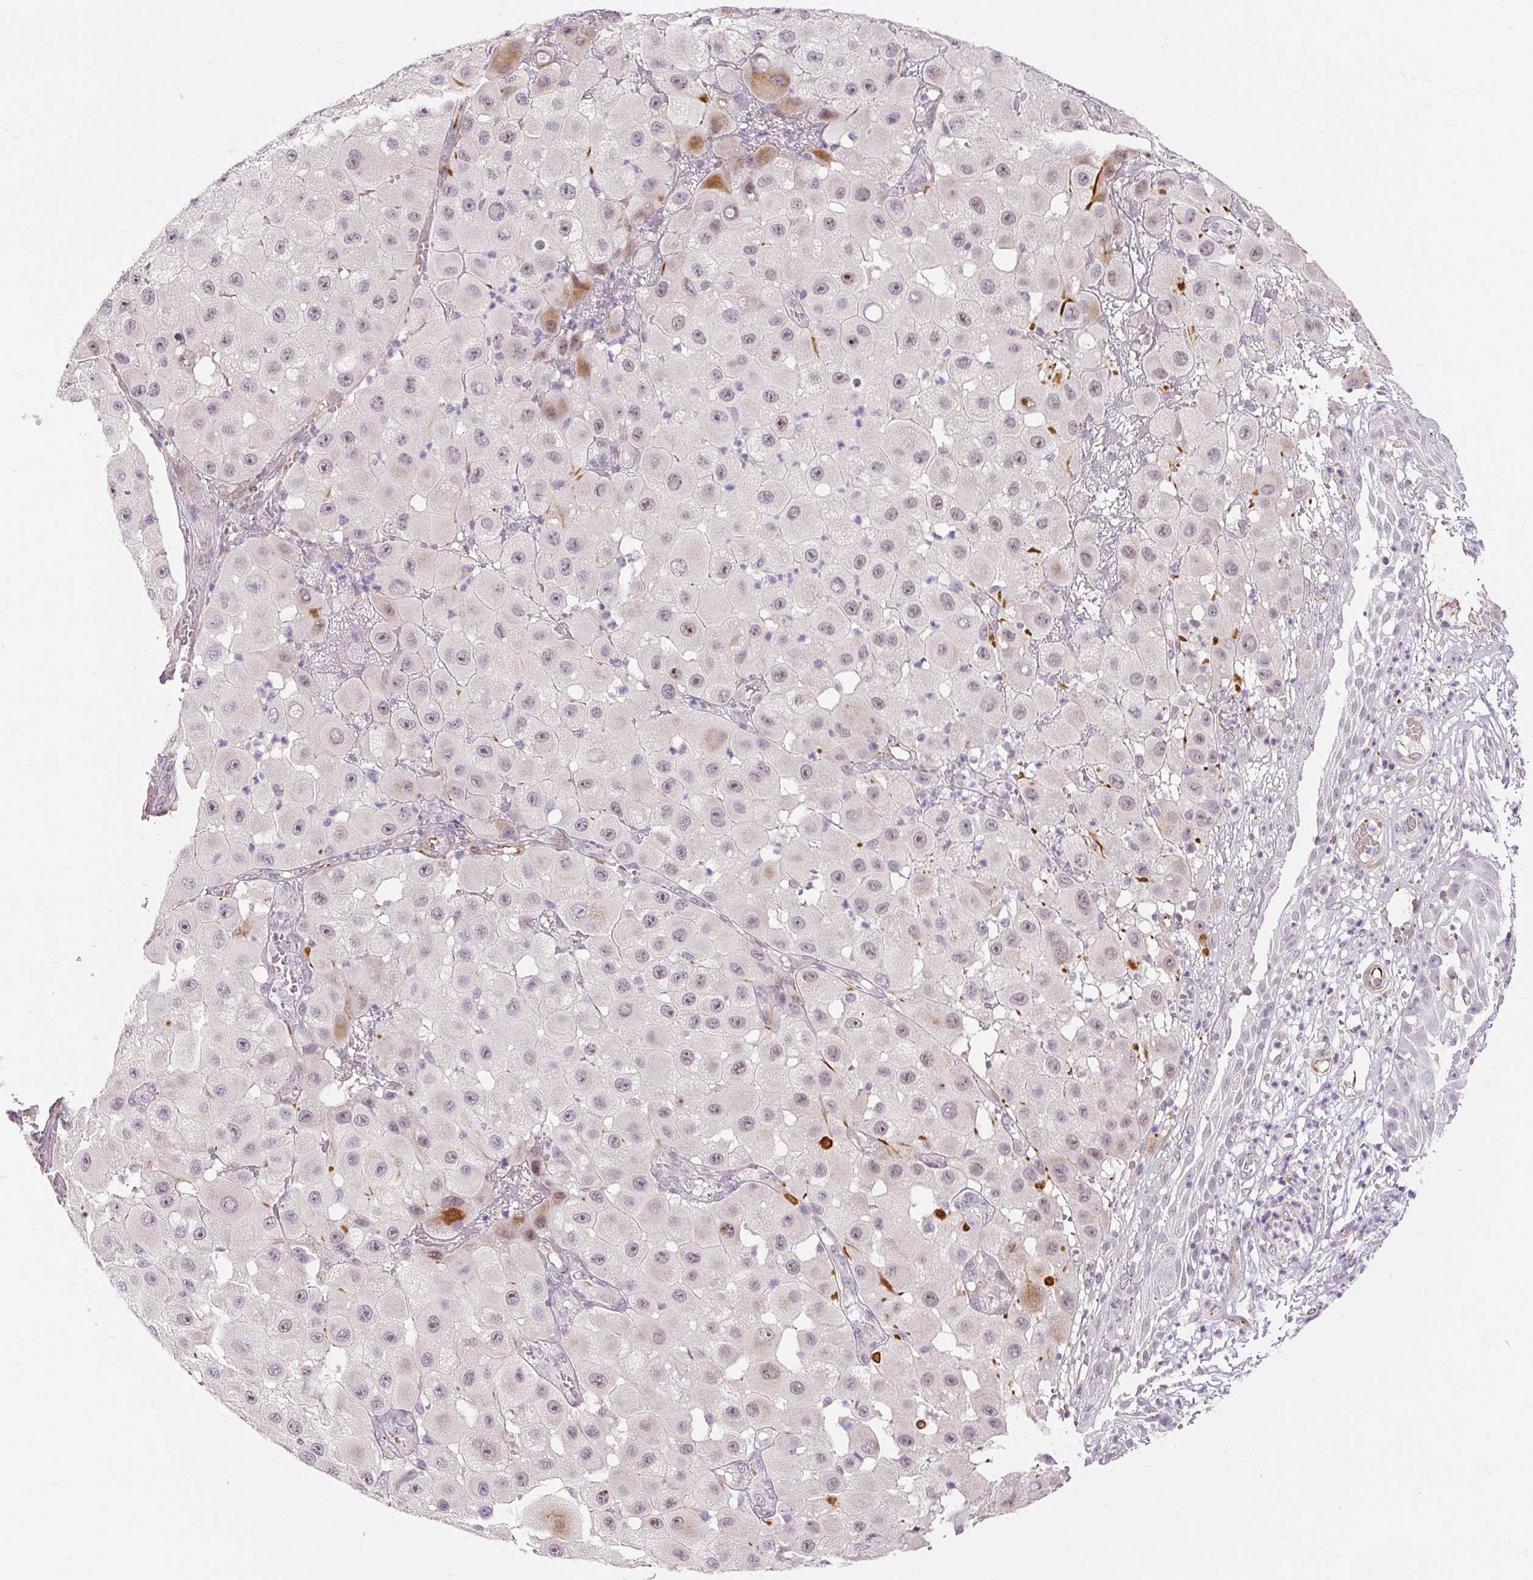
{"staining": {"intensity": "moderate", "quantity": "<25%", "location": "cytoplasmic/membranous,nuclear"}, "tissue": "melanoma", "cell_type": "Tumor cells", "image_type": "cancer", "snomed": [{"axis": "morphology", "description": "Malignant melanoma, NOS"}, {"axis": "topography", "description": "Skin"}], "caption": "Immunohistochemistry (IHC) (DAB (3,3'-diaminobenzidine)) staining of melanoma demonstrates moderate cytoplasmic/membranous and nuclear protein expression in approximately <25% of tumor cells.", "gene": "MMACHC", "patient": {"sex": "female", "age": 81}}